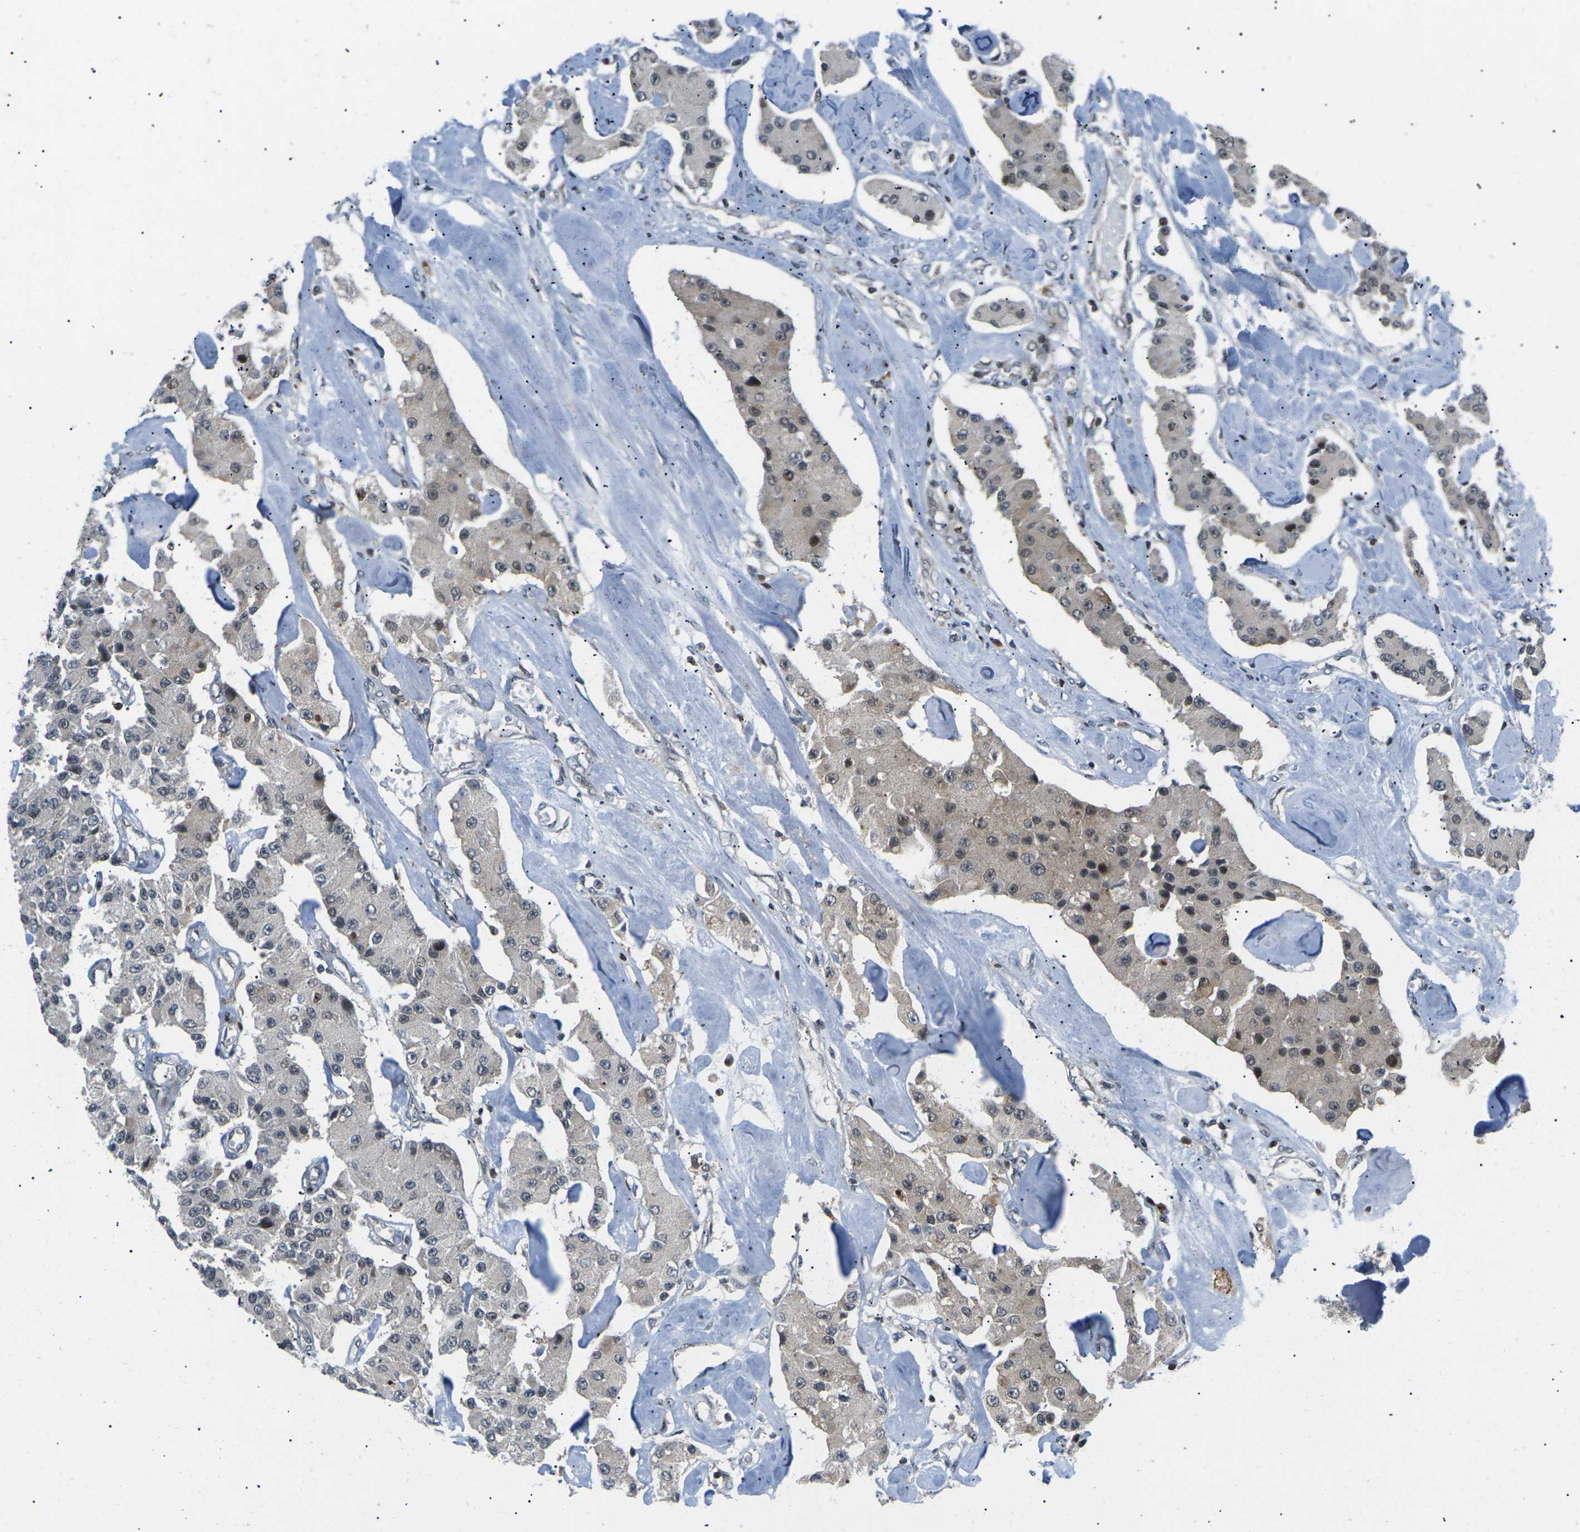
{"staining": {"intensity": "negative", "quantity": "none", "location": "none"}, "tissue": "carcinoid", "cell_type": "Tumor cells", "image_type": "cancer", "snomed": [{"axis": "morphology", "description": "Carcinoid, malignant, NOS"}, {"axis": "topography", "description": "Pancreas"}], "caption": "Immunohistochemistry (IHC) micrograph of human carcinoid stained for a protein (brown), which shows no positivity in tumor cells.", "gene": "RPS6KA3", "patient": {"sex": "male", "age": 41}}